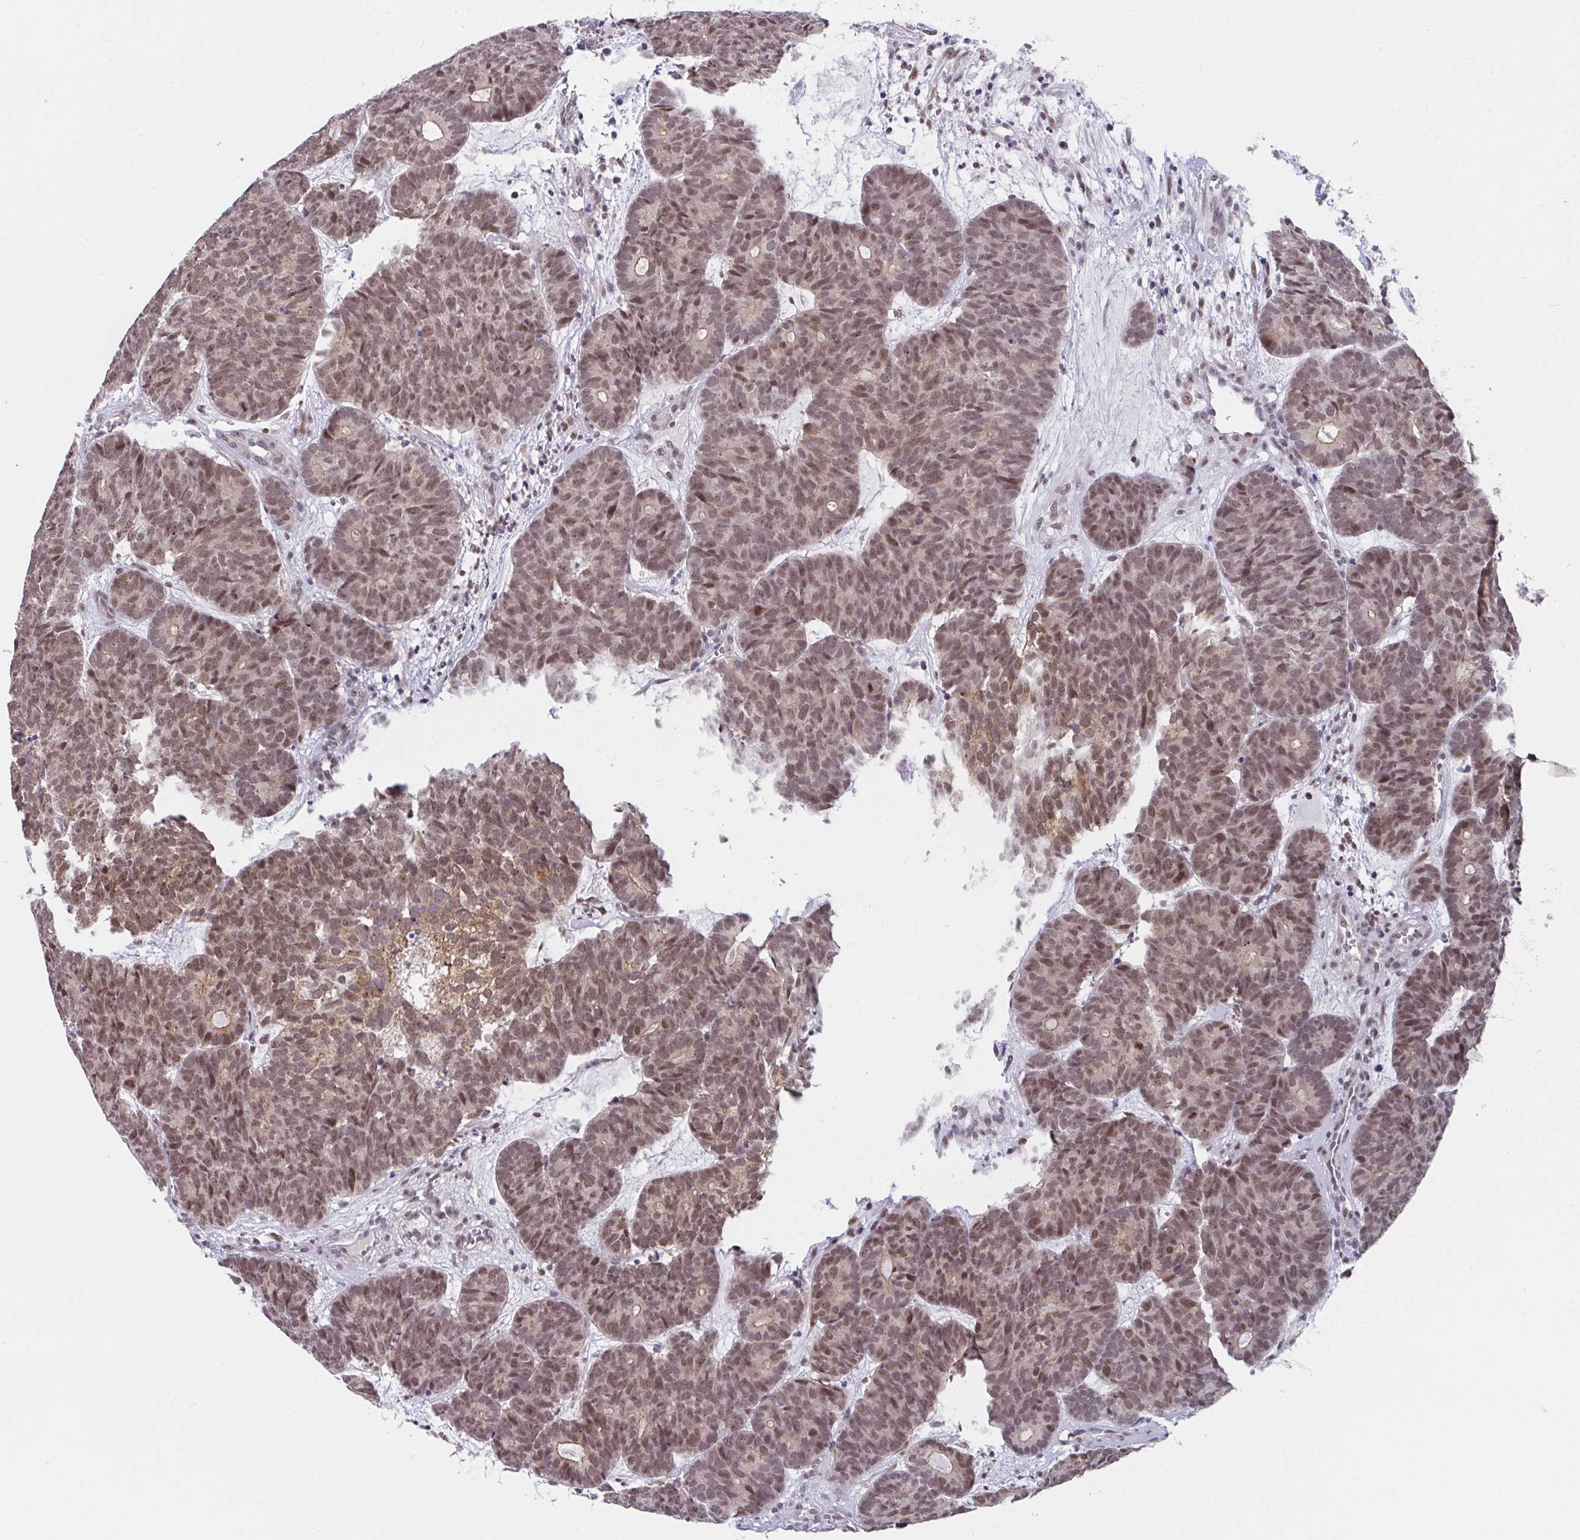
{"staining": {"intensity": "moderate", "quantity": ">75%", "location": "cytoplasmic/membranous,nuclear"}, "tissue": "head and neck cancer", "cell_type": "Tumor cells", "image_type": "cancer", "snomed": [{"axis": "morphology", "description": "Adenocarcinoma, NOS"}, {"axis": "topography", "description": "Head-Neck"}], "caption": "Head and neck cancer tissue displays moderate cytoplasmic/membranous and nuclear positivity in about >75% of tumor cells", "gene": "RBM18", "patient": {"sex": "female", "age": 81}}